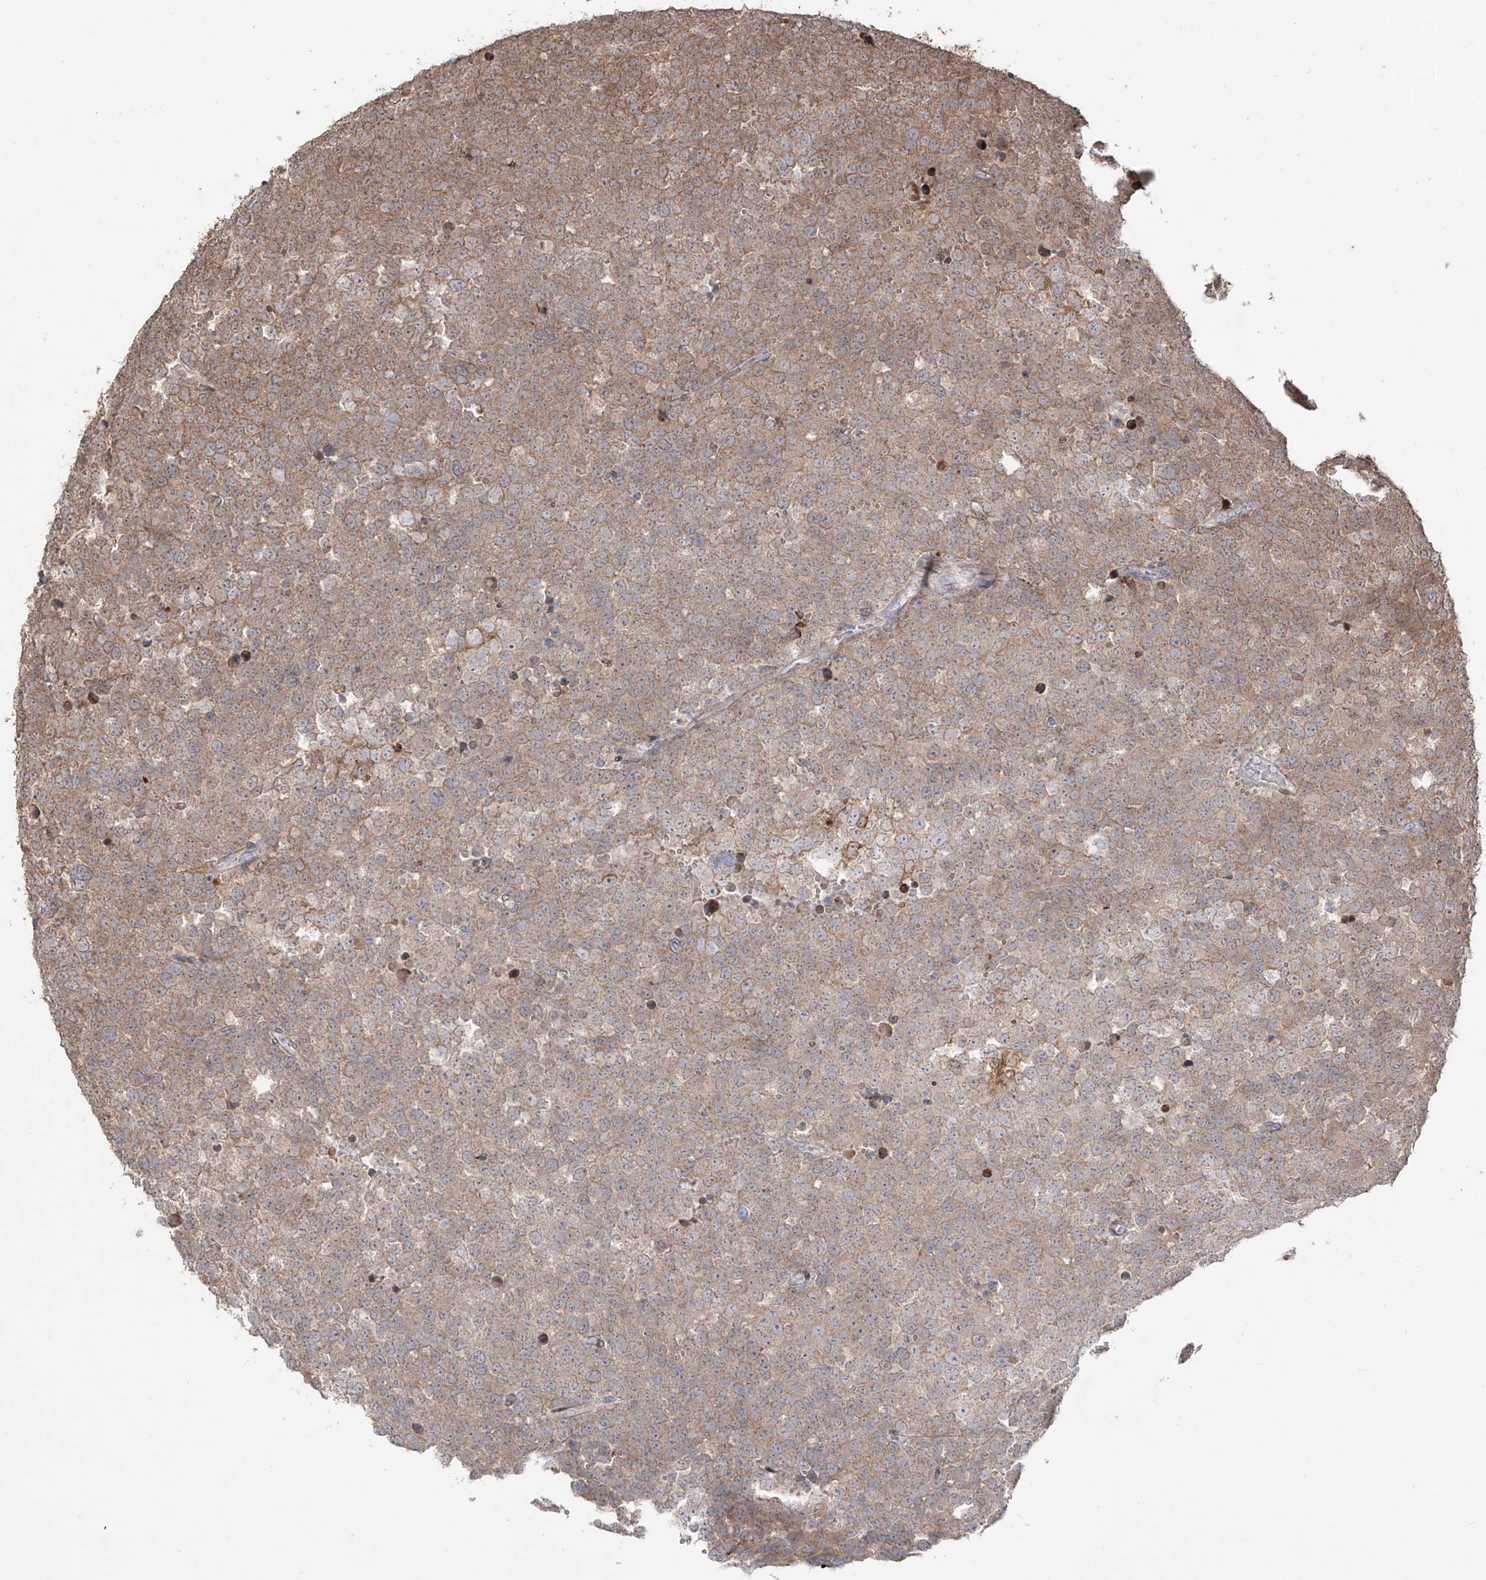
{"staining": {"intensity": "moderate", "quantity": ">75%", "location": "cytoplasmic/membranous"}, "tissue": "testis cancer", "cell_type": "Tumor cells", "image_type": "cancer", "snomed": [{"axis": "morphology", "description": "Seminoma, NOS"}, {"axis": "topography", "description": "Testis"}], "caption": "Testis cancer stained for a protein displays moderate cytoplasmic/membranous positivity in tumor cells. Using DAB (brown) and hematoxylin (blue) stains, captured at high magnification using brightfield microscopy.", "gene": "YKT6", "patient": {"sex": "male", "age": 71}}